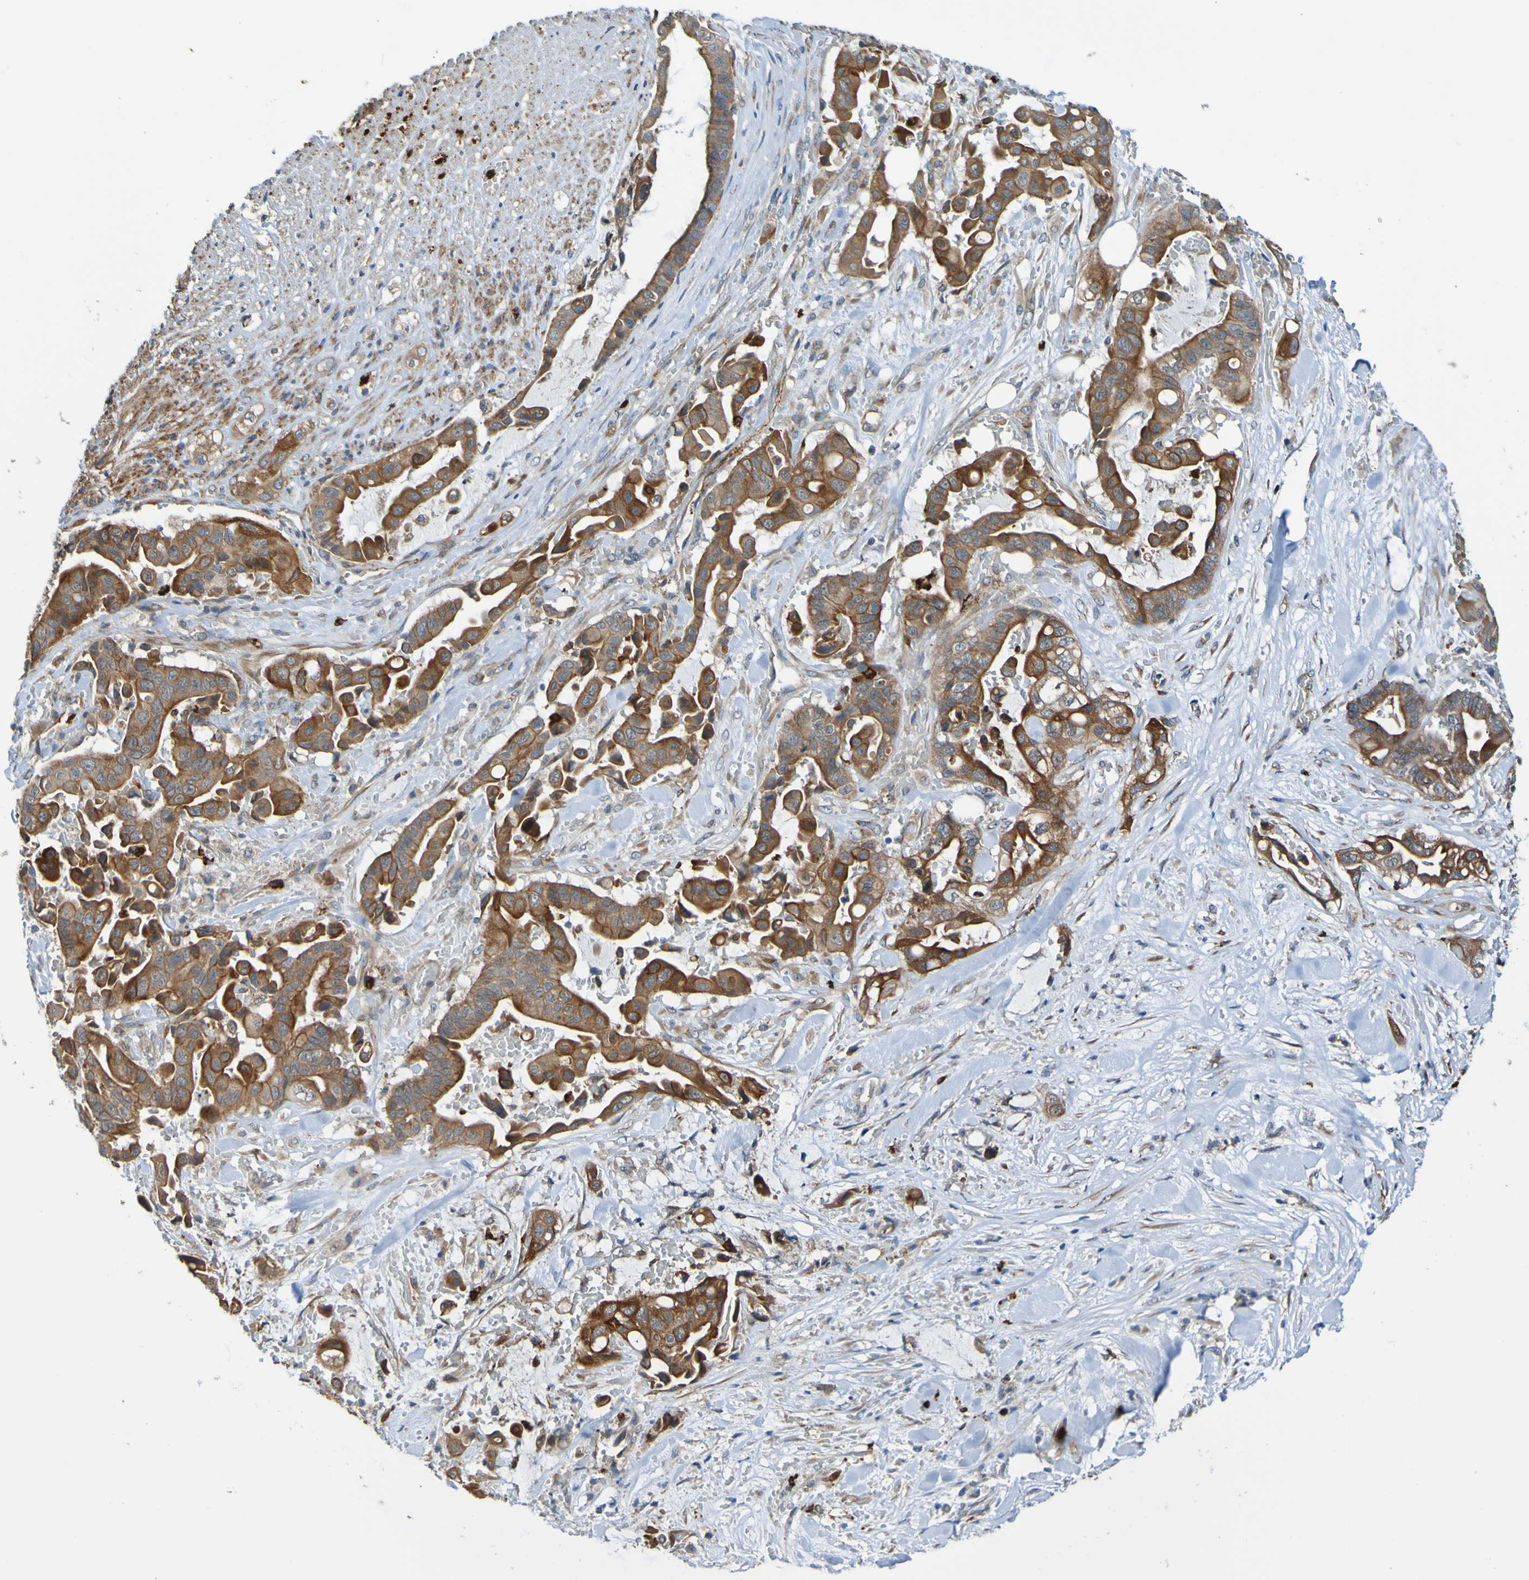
{"staining": {"intensity": "strong", "quantity": ">75%", "location": "cytoplasmic/membranous"}, "tissue": "liver cancer", "cell_type": "Tumor cells", "image_type": "cancer", "snomed": [{"axis": "morphology", "description": "Cholangiocarcinoma"}, {"axis": "topography", "description": "Liver"}], "caption": "A micrograph of cholangiocarcinoma (liver) stained for a protein displays strong cytoplasmic/membranous brown staining in tumor cells. Immunohistochemistry (ihc) stains the protein in brown and the nuclei are stained blue.", "gene": "ST8SIA6", "patient": {"sex": "female", "age": 61}}